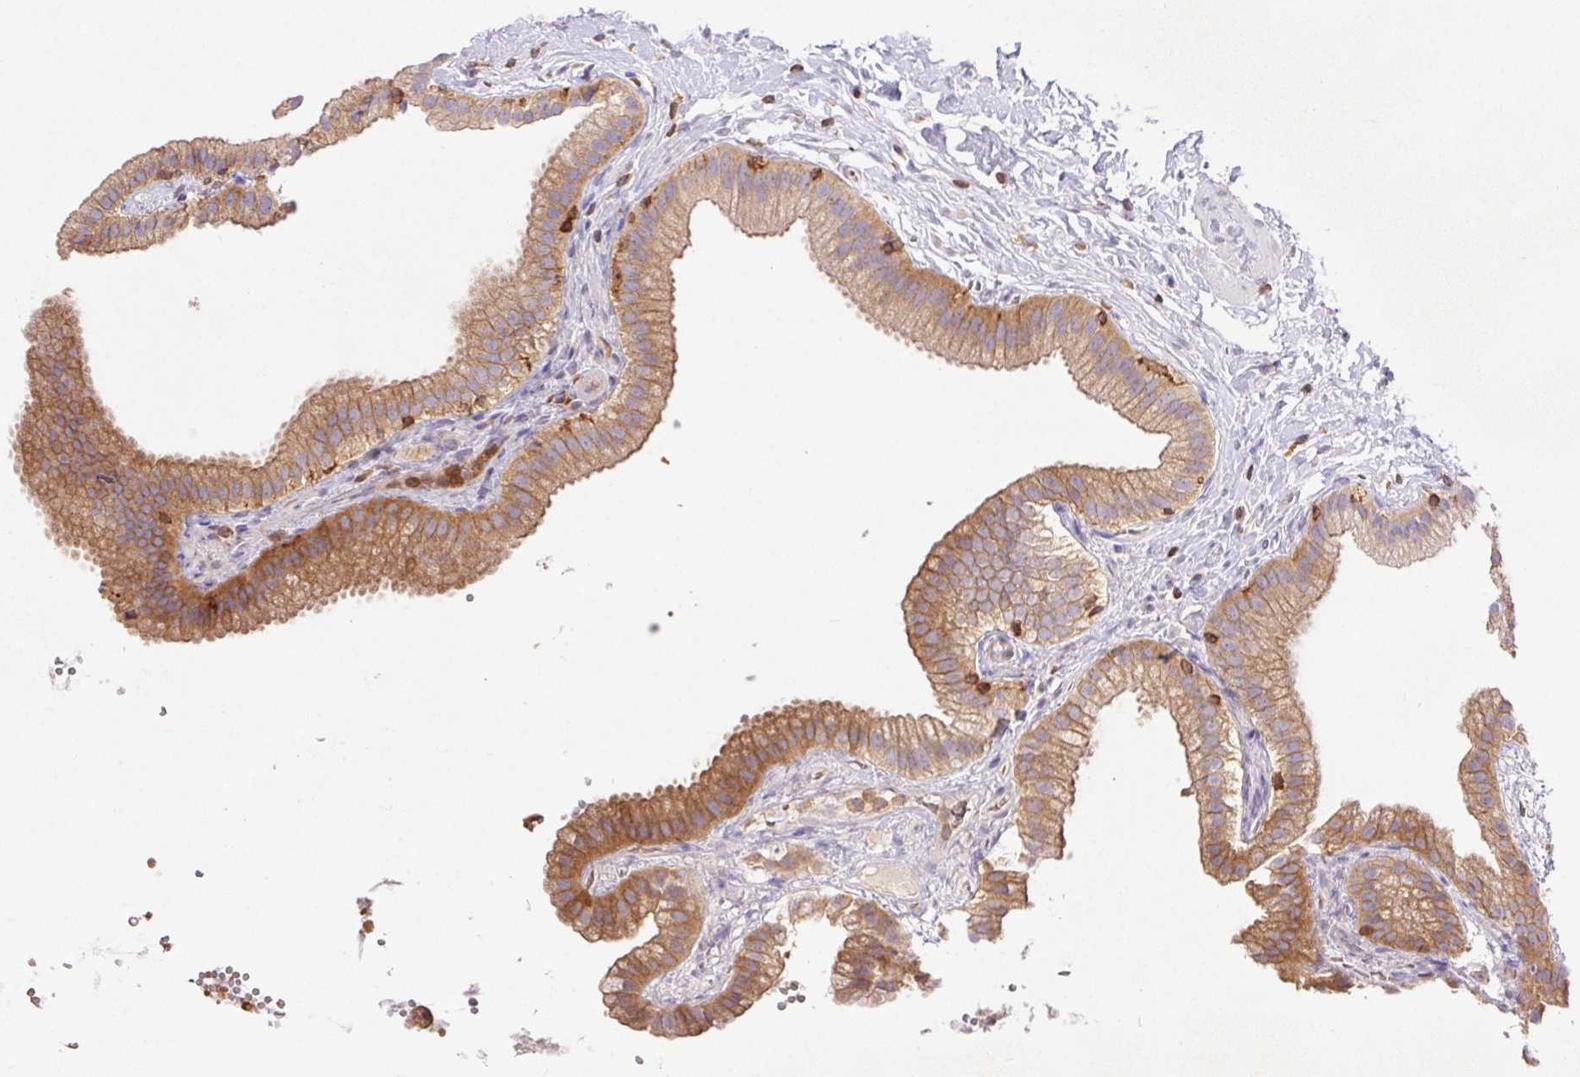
{"staining": {"intensity": "moderate", "quantity": "25%-75%", "location": "cytoplasmic/membranous"}, "tissue": "gallbladder", "cell_type": "Glandular cells", "image_type": "normal", "snomed": [{"axis": "morphology", "description": "Normal tissue, NOS"}, {"axis": "topography", "description": "Gallbladder"}], "caption": "The histopathology image demonstrates a brown stain indicating the presence of a protein in the cytoplasmic/membranous of glandular cells in gallbladder.", "gene": "APBB1IP", "patient": {"sex": "female", "age": 63}}